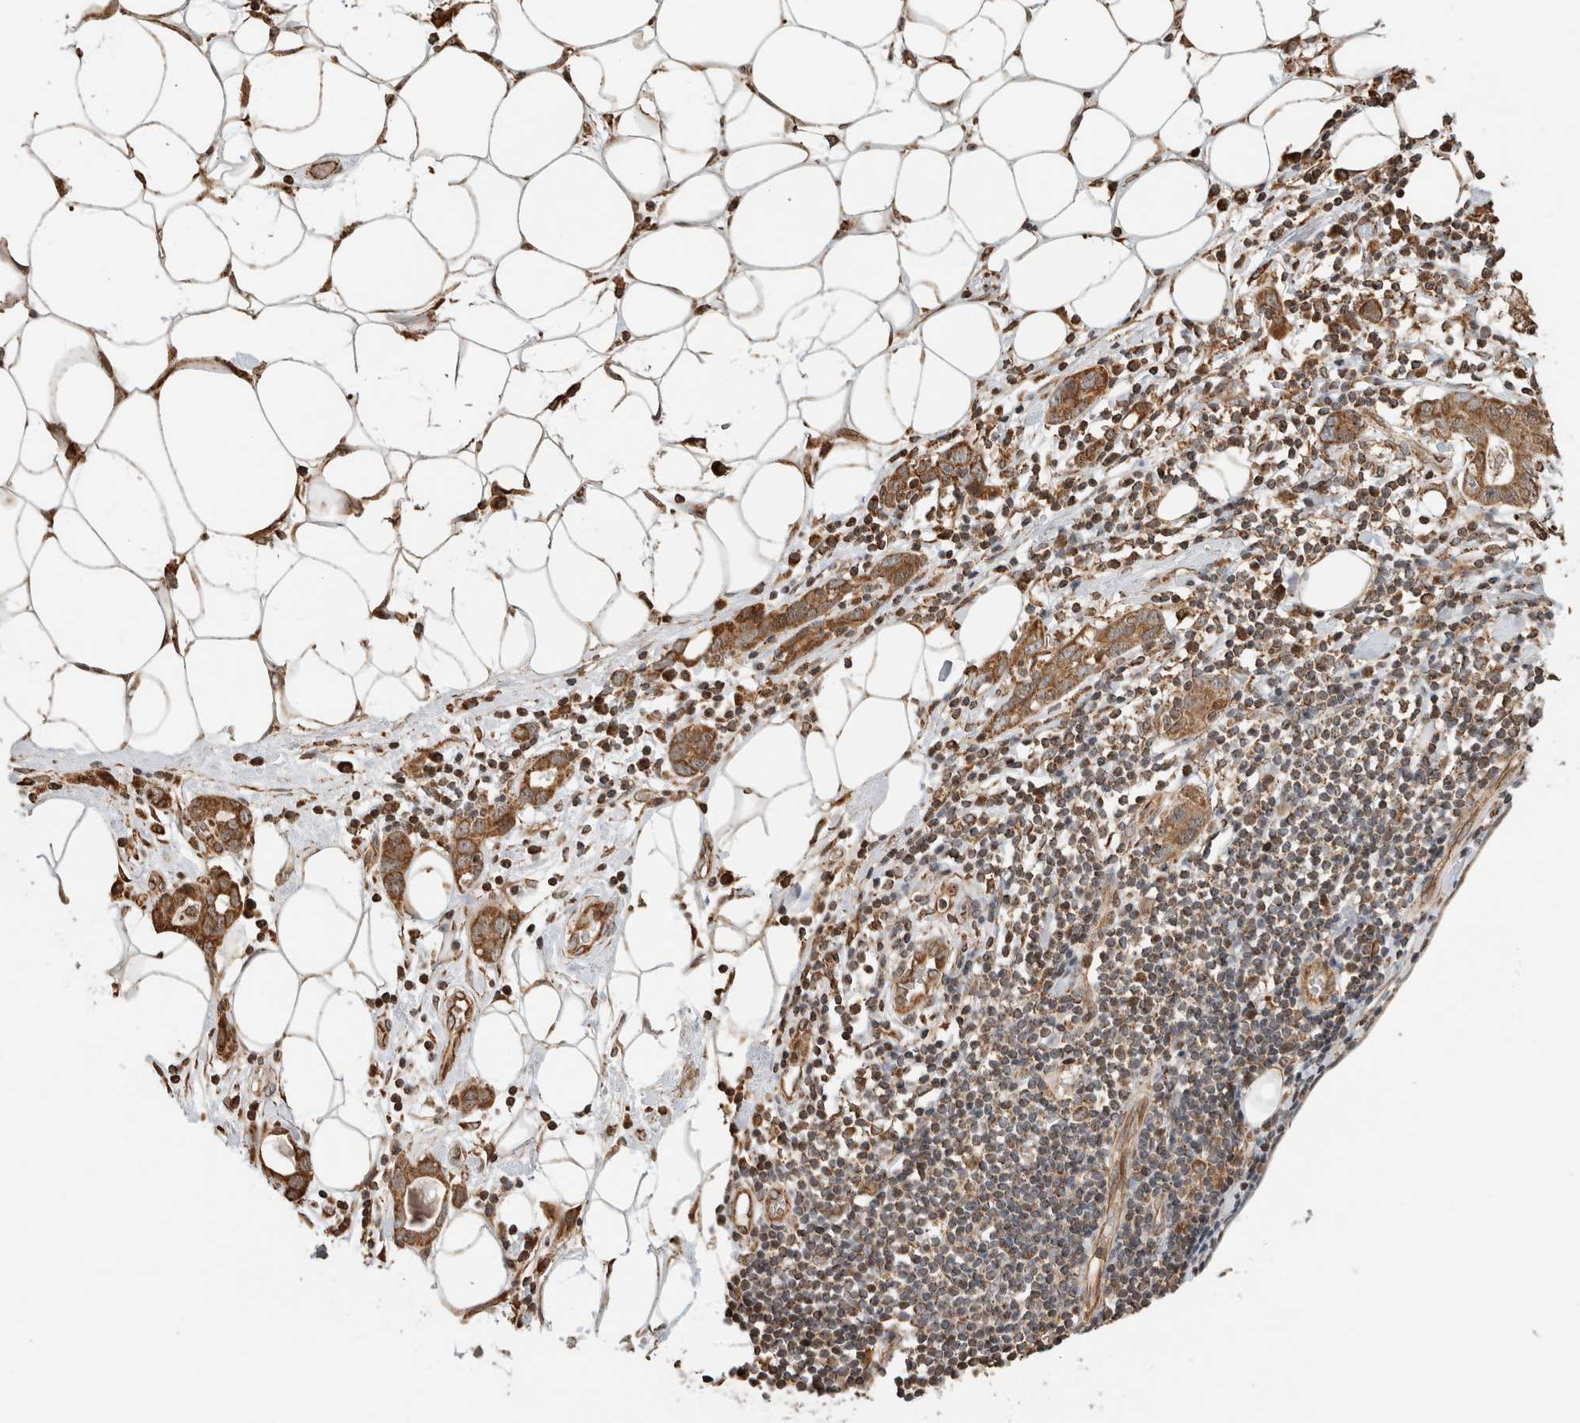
{"staining": {"intensity": "moderate", "quantity": ">75%", "location": "cytoplasmic/membranous"}, "tissue": "stomach cancer", "cell_type": "Tumor cells", "image_type": "cancer", "snomed": [{"axis": "morphology", "description": "Adenocarcinoma, NOS"}, {"axis": "topography", "description": "Stomach, lower"}], "caption": "High-power microscopy captured an immunohistochemistry (IHC) photomicrograph of stomach adenocarcinoma, revealing moderate cytoplasmic/membranous staining in approximately >75% of tumor cells.", "gene": "GINS4", "patient": {"sex": "female", "age": 93}}